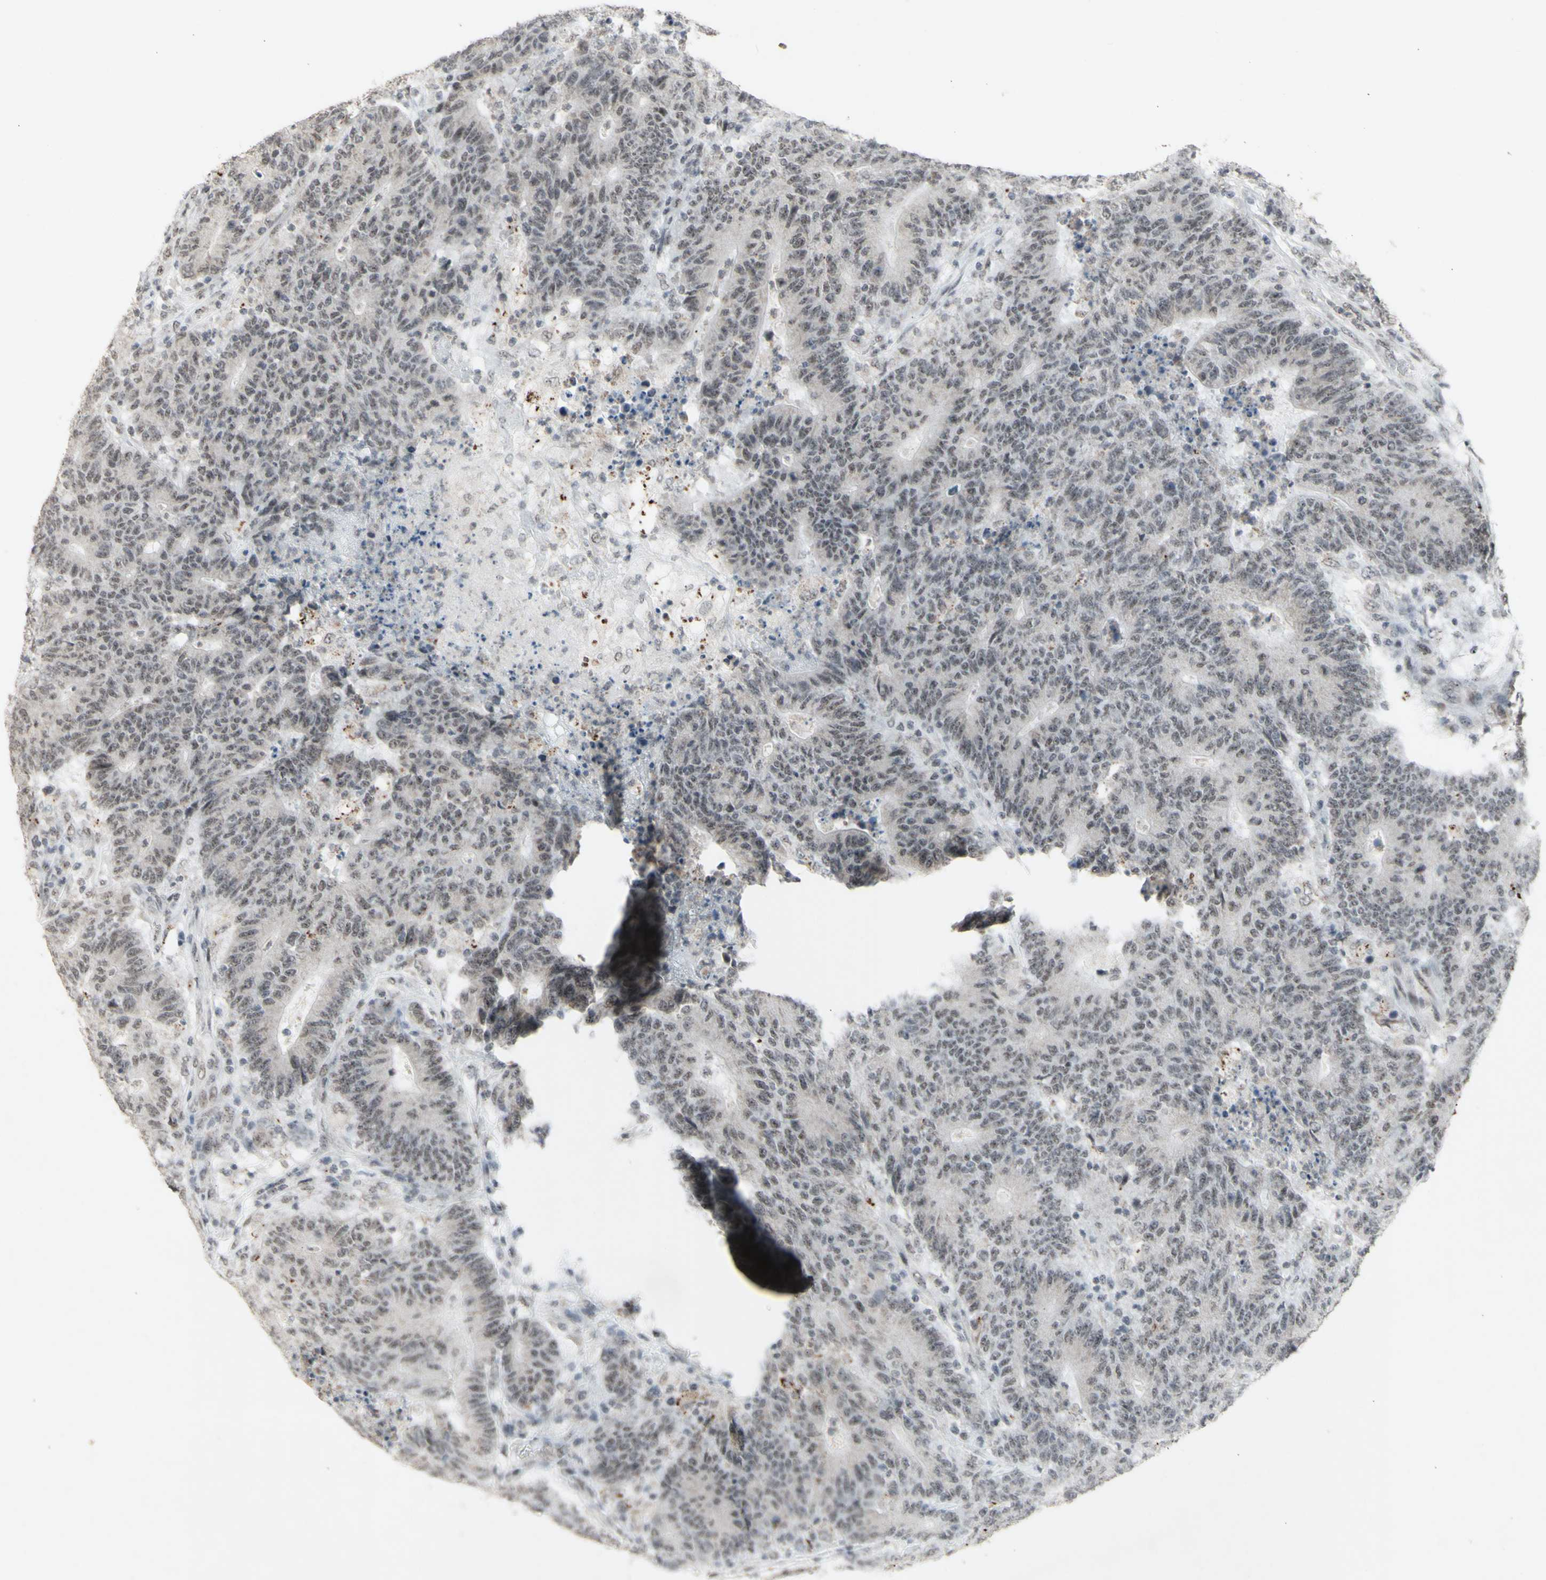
{"staining": {"intensity": "weak", "quantity": "25%-75%", "location": "cytoplasmic/membranous,nuclear"}, "tissue": "colorectal cancer", "cell_type": "Tumor cells", "image_type": "cancer", "snomed": [{"axis": "morphology", "description": "Normal tissue, NOS"}, {"axis": "morphology", "description": "Adenocarcinoma, NOS"}, {"axis": "topography", "description": "Colon"}], "caption": "Immunohistochemistry of human colorectal adenocarcinoma exhibits low levels of weak cytoplasmic/membranous and nuclear positivity in approximately 25%-75% of tumor cells. (IHC, brightfield microscopy, high magnification).", "gene": "CENPB", "patient": {"sex": "female", "age": 75}}